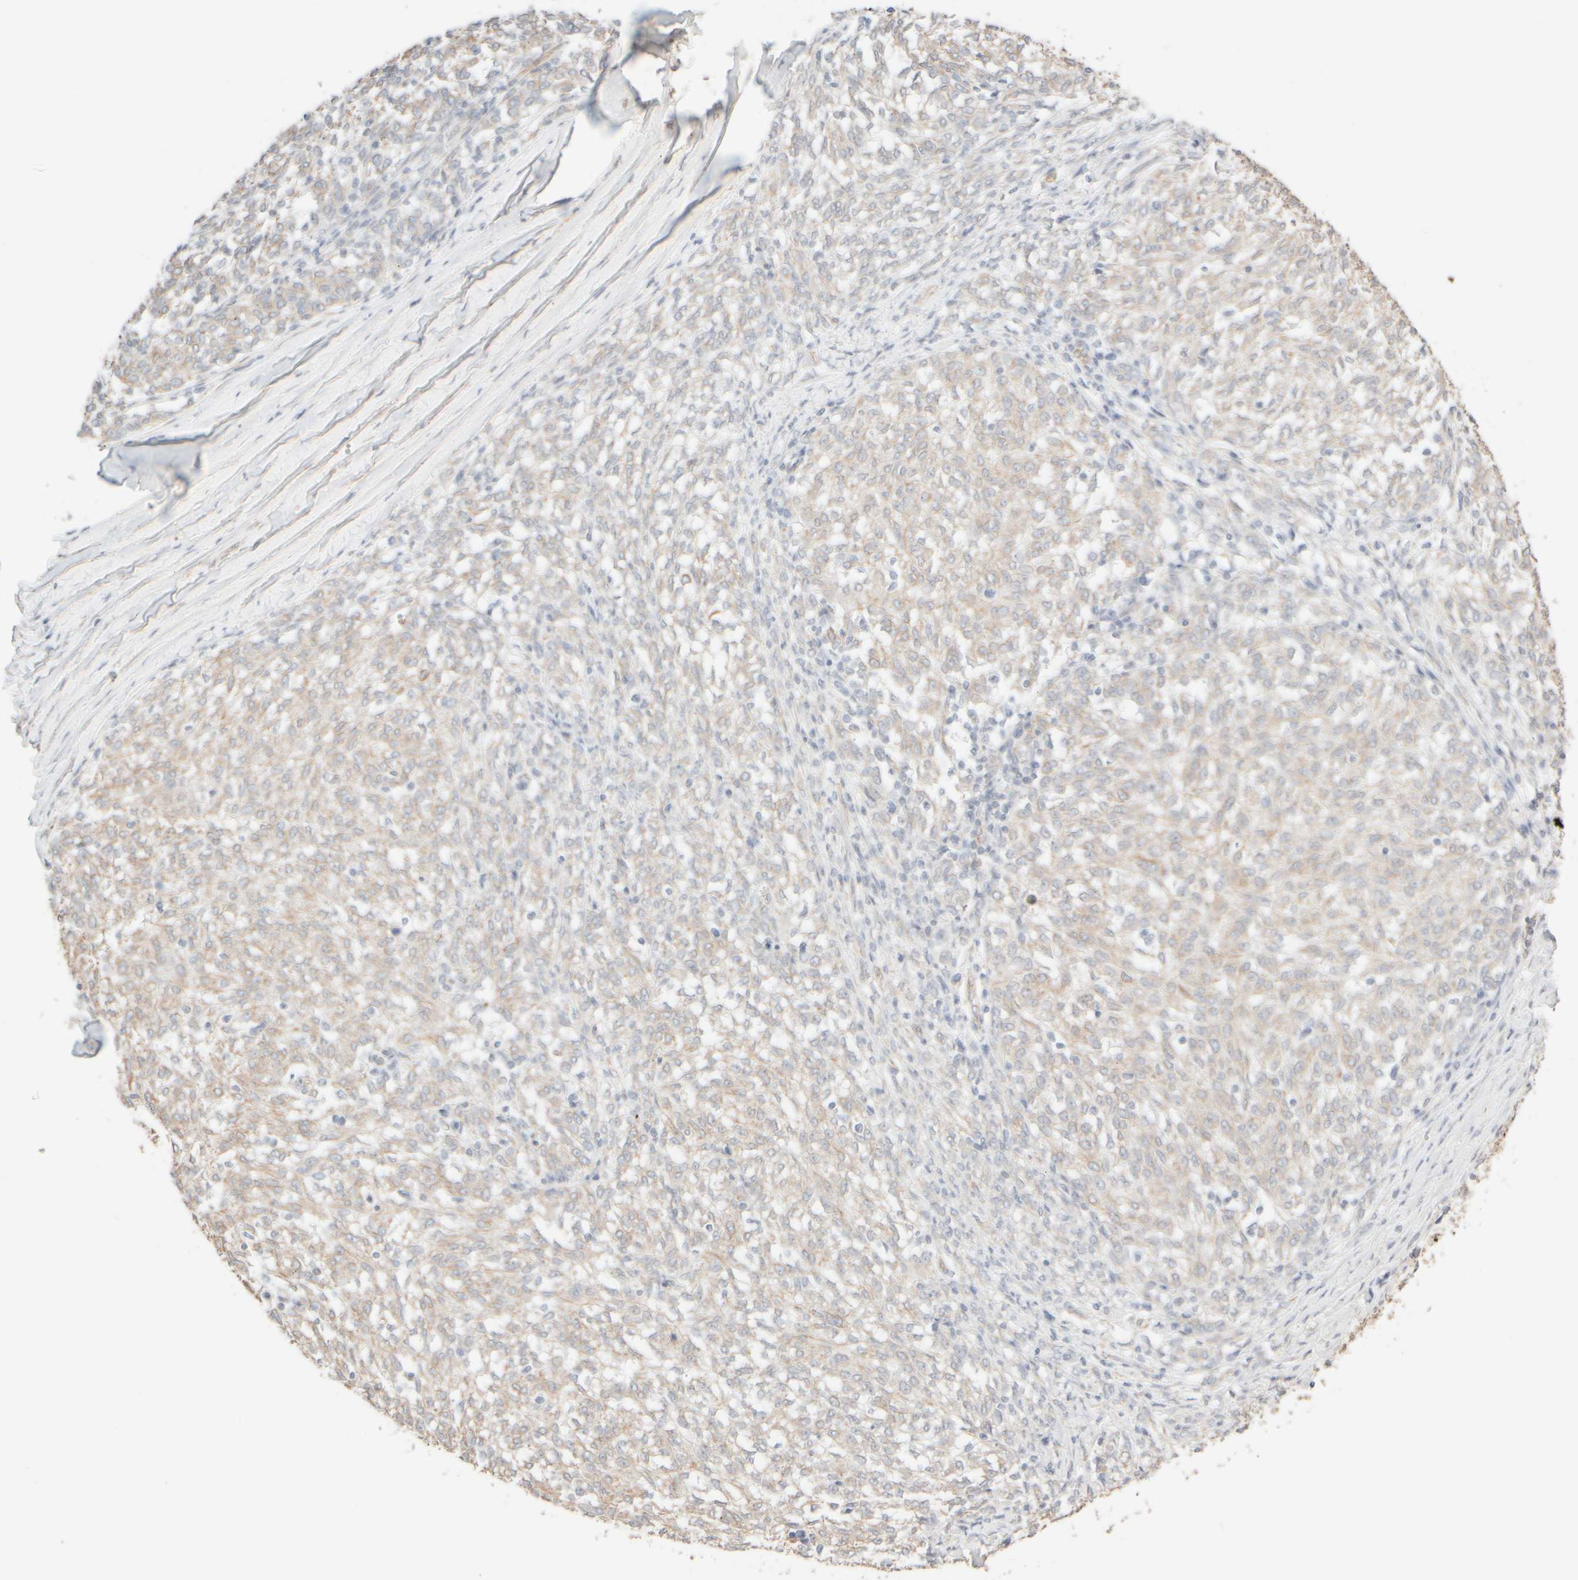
{"staining": {"intensity": "weak", "quantity": "<25%", "location": "cytoplasmic/membranous"}, "tissue": "melanoma", "cell_type": "Tumor cells", "image_type": "cancer", "snomed": [{"axis": "morphology", "description": "Malignant melanoma, NOS"}, {"axis": "topography", "description": "Skin"}], "caption": "This is an immunohistochemistry micrograph of melanoma. There is no positivity in tumor cells.", "gene": "KRT15", "patient": {"sex": "female", "age": 72}}